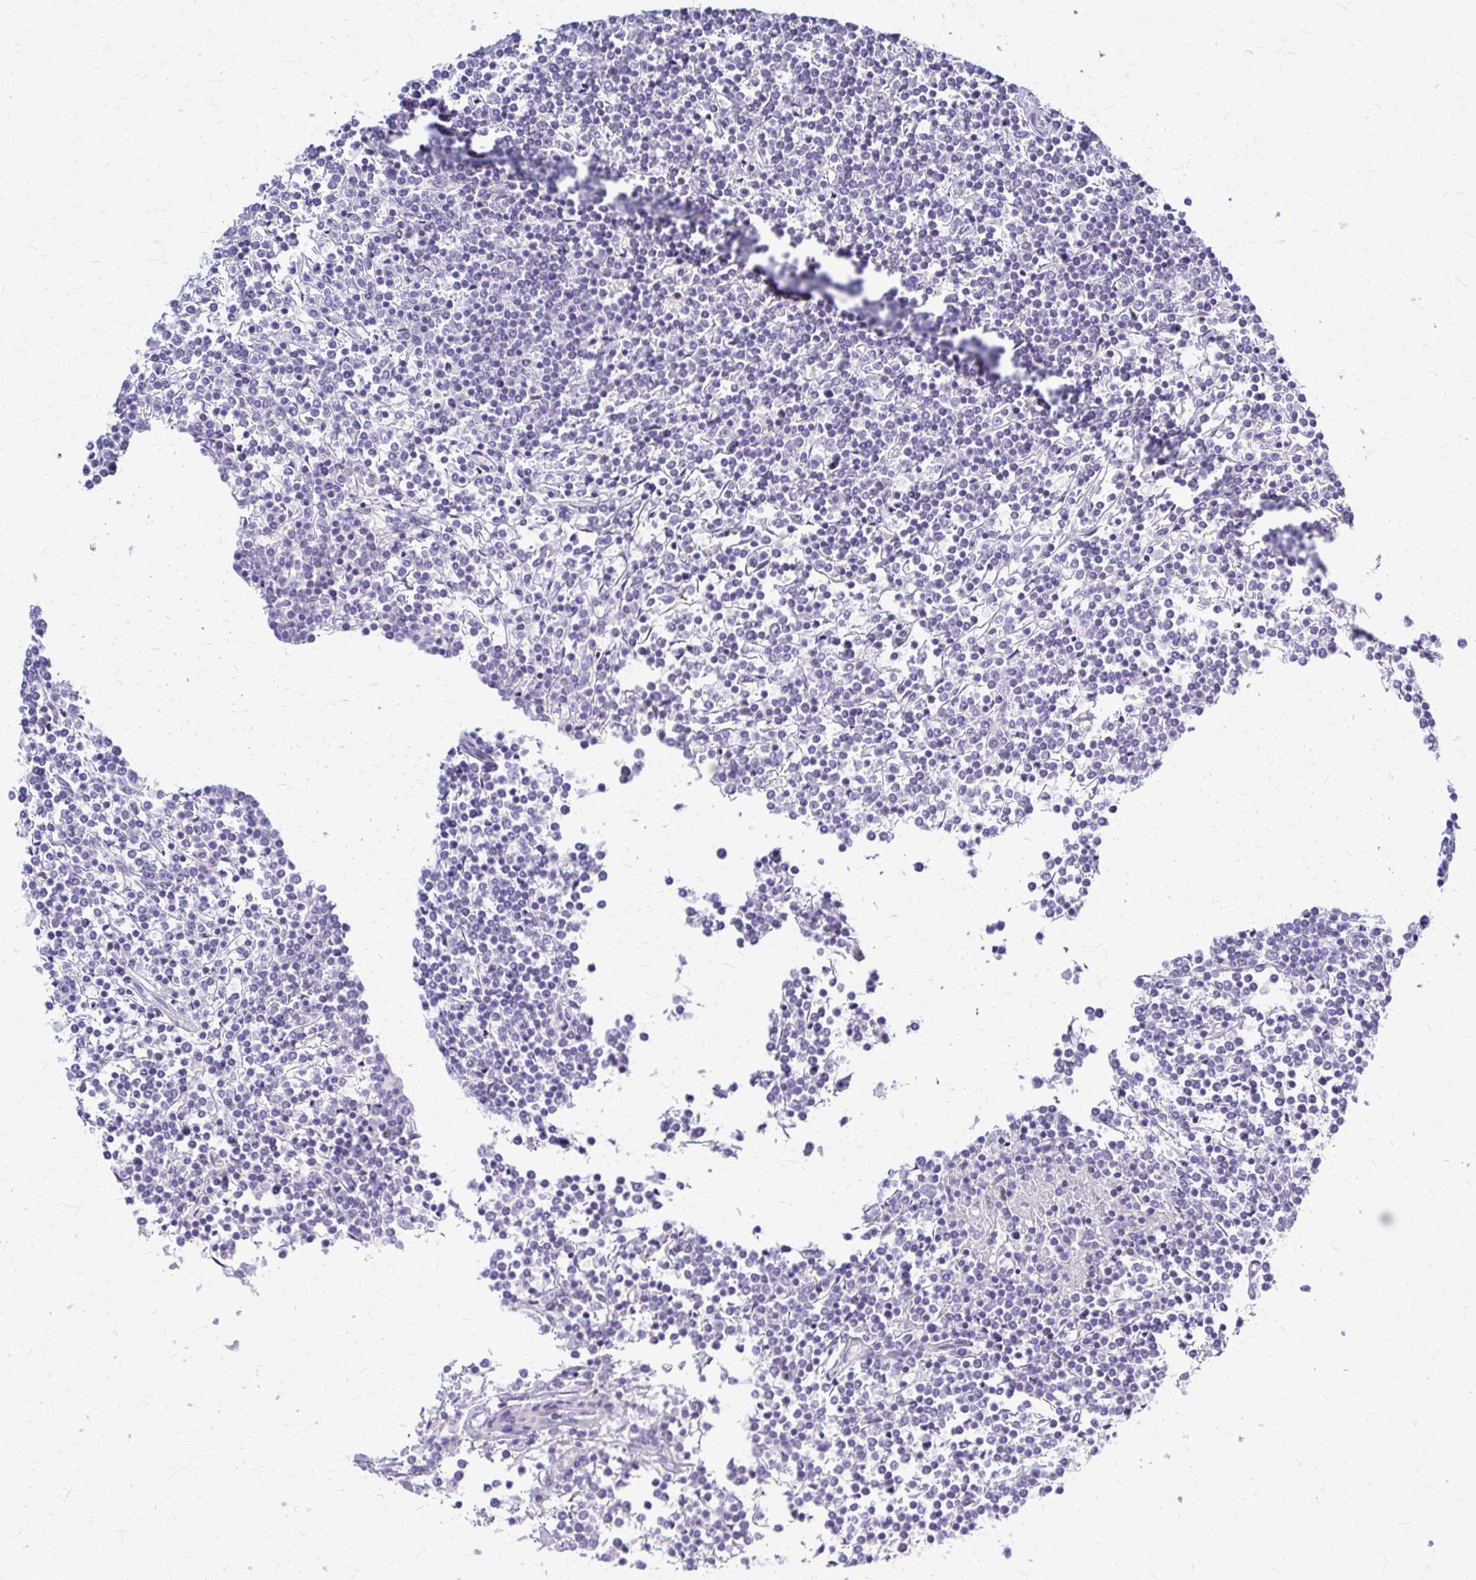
{"staining": {"intensity": "negative", "quantity": "none", "location": "none"}, "tissue": "lymphoma", "cell_type": "Tumor cells", "image_type": "cancer", "snomed": [{"axis": "morphology", "description": "Malignant lymphoma, non-Hodgkin's type, Low grade"}, {"axis": "topography", "description": "Spleen"}], "caption": "Human lymphoma stained for a protein using IHC demonstrates no positivity in tumor cells.", "gene": "RHOBTB2", "patient": {"sex": "female", "age": 19}}